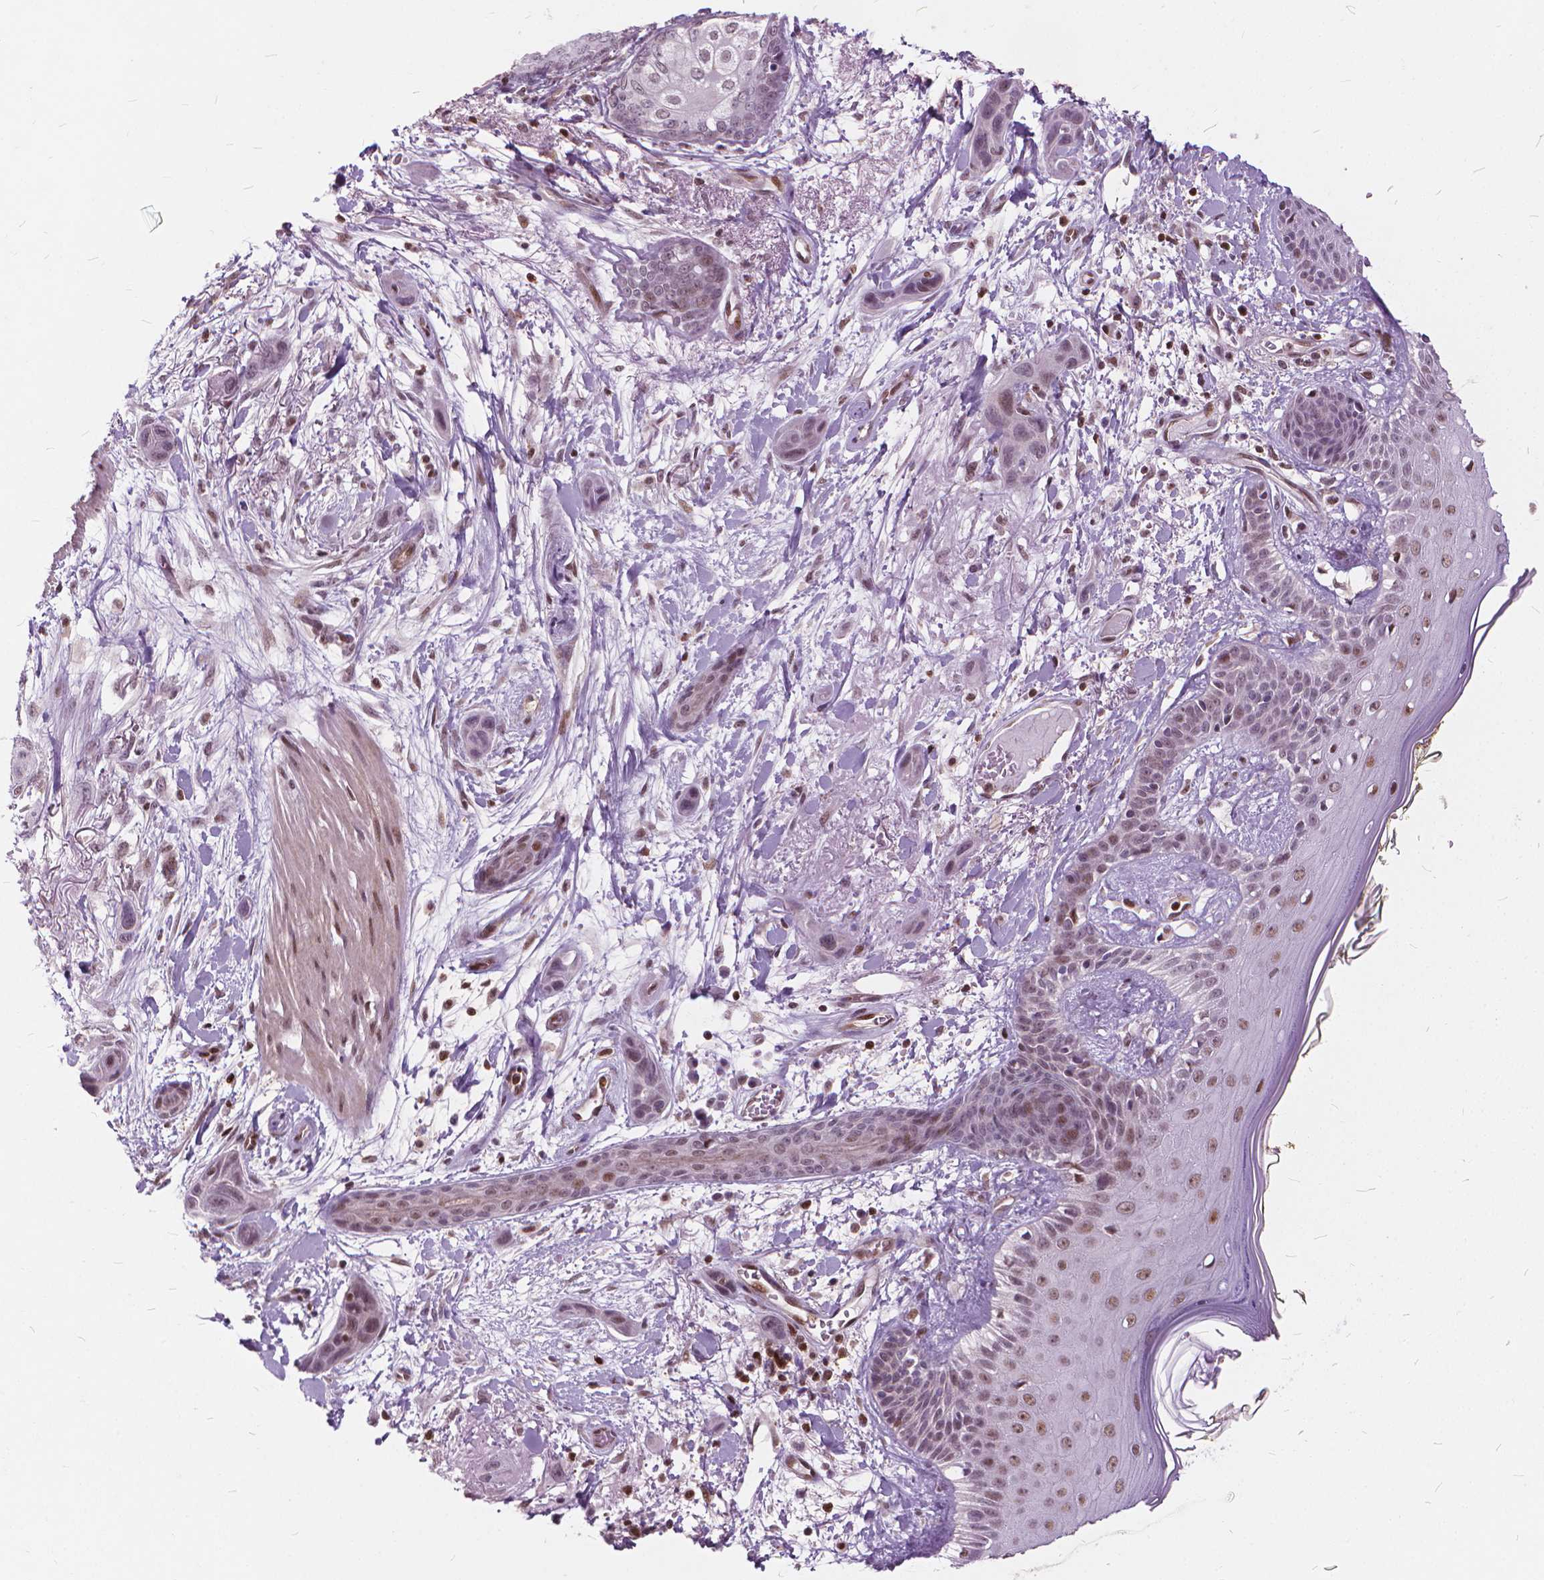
{"staining": {"intensity": "weak", "quantity": "<25%", "location": "nuclear"}, "tissue": "skin cancer", "cell_type": "Tumor cells", "image_type": "cancer", "snomed": [{"axis": "morphology", "description": "Squamous cell carcinoma, NOS"}, {"axis": "topography", "description": "Skin"}], "caption": "Immunohistochemistry of skin squamous cell carcinoma reveals no staining in tumor cells.", "gene": "STAT5B", "patient": {"sex": "male", "age": 79}}